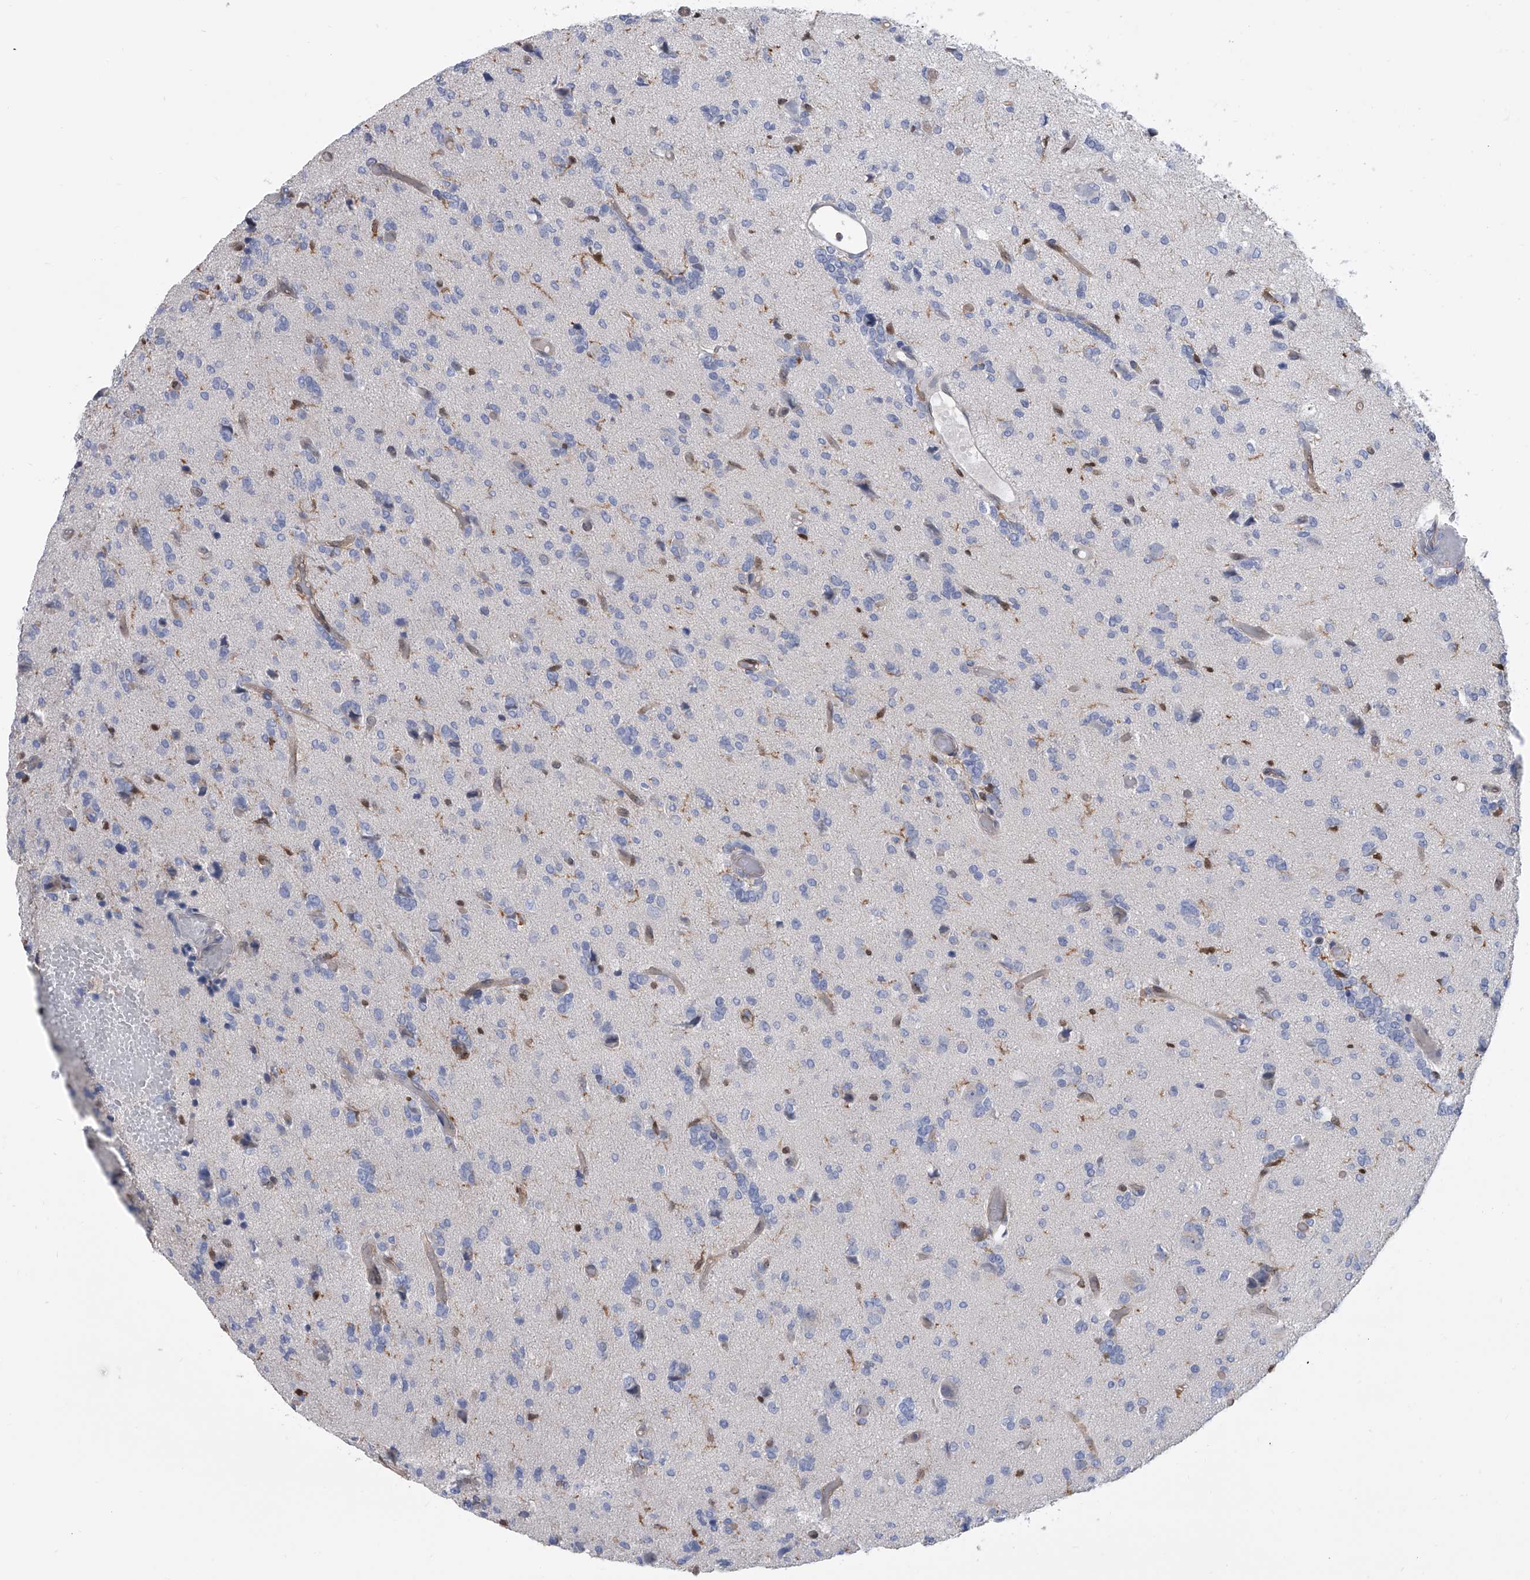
{"staining": {"intensity": "negative", "quantity": "none", "location": "none"}, "tissue": "glioma", "cell_type": "Tumor cells", "image_type": "cancer", "snomed": [{"axis": "morphology", "description": "Glioma, malignant, High grade"}, {"axis": "topography", "description": "Brain"}], "caption": "This micrograph is of glioma stained with immunohistochemistry (IHC) to label a protein in brown with the nuclei are counter-stained blue. There is no staining in tumor cells.", "gene": "SERPINB9", "patient": {"sex": "female", "age": 59}}